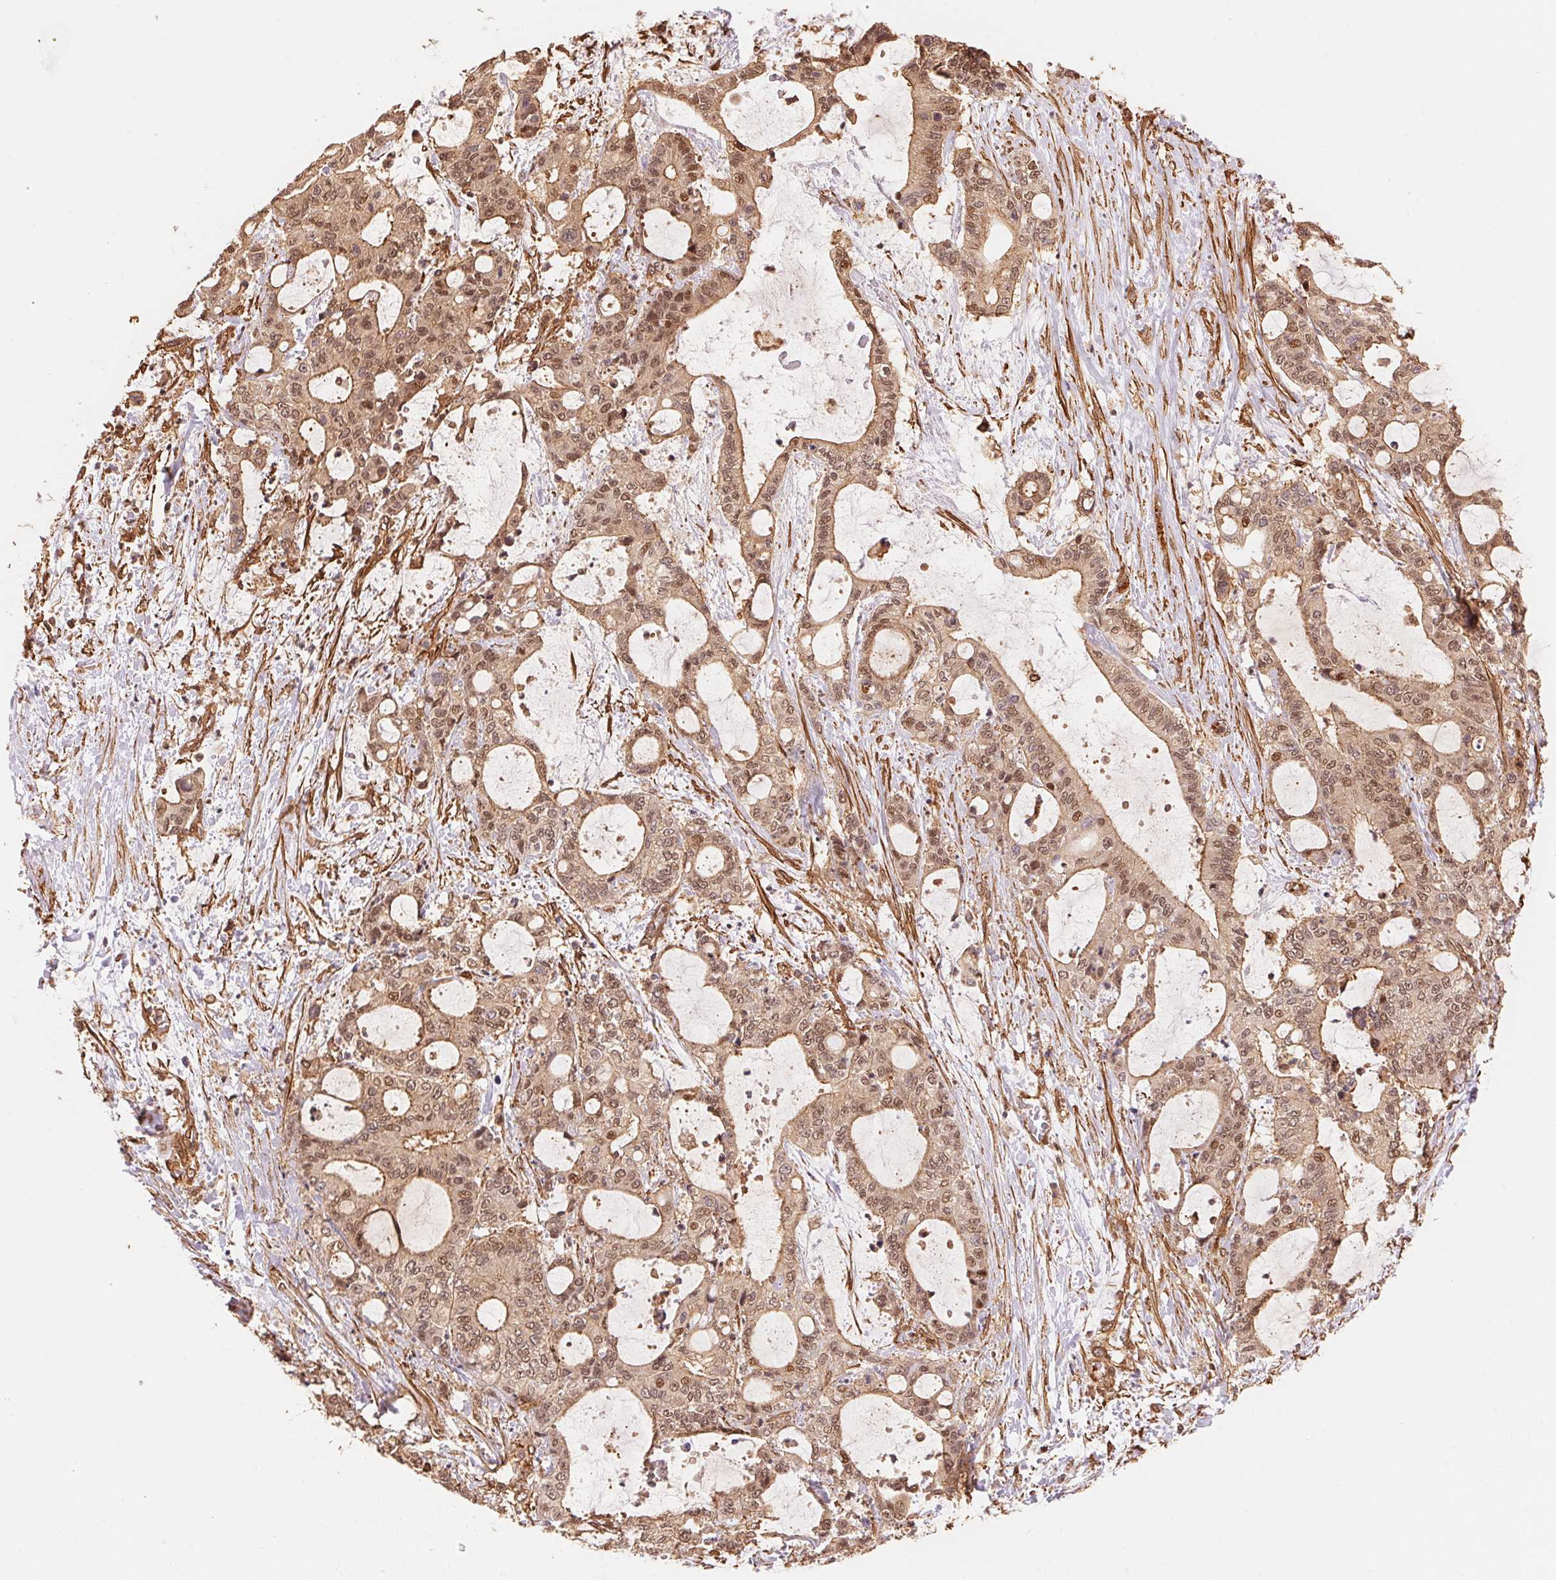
{"staining": {"intensity": "moderate", "quantity": ">75%", "location": "cytoplasmic/membranous,nuclear"}, "tissue": "liver cancer", "cell_type": "Tumor cells", "image_type": "cancer", "snomed": [{"axis": "morphology", "description": "Normal tissue, NOS"}, {"axis": "morphology", "description": "Cholangiocarcinoma"}, {"axis": "topography", "description": "Liver"}, {"axis": "topography", "description": "Peripheral nerve tissue"}], "caption": "Human liver cancer stained with a protein marker displays moderate staining in tumor cells.", "gene": "TNIP2", "patient": {"sex": "female", "age": 73}}